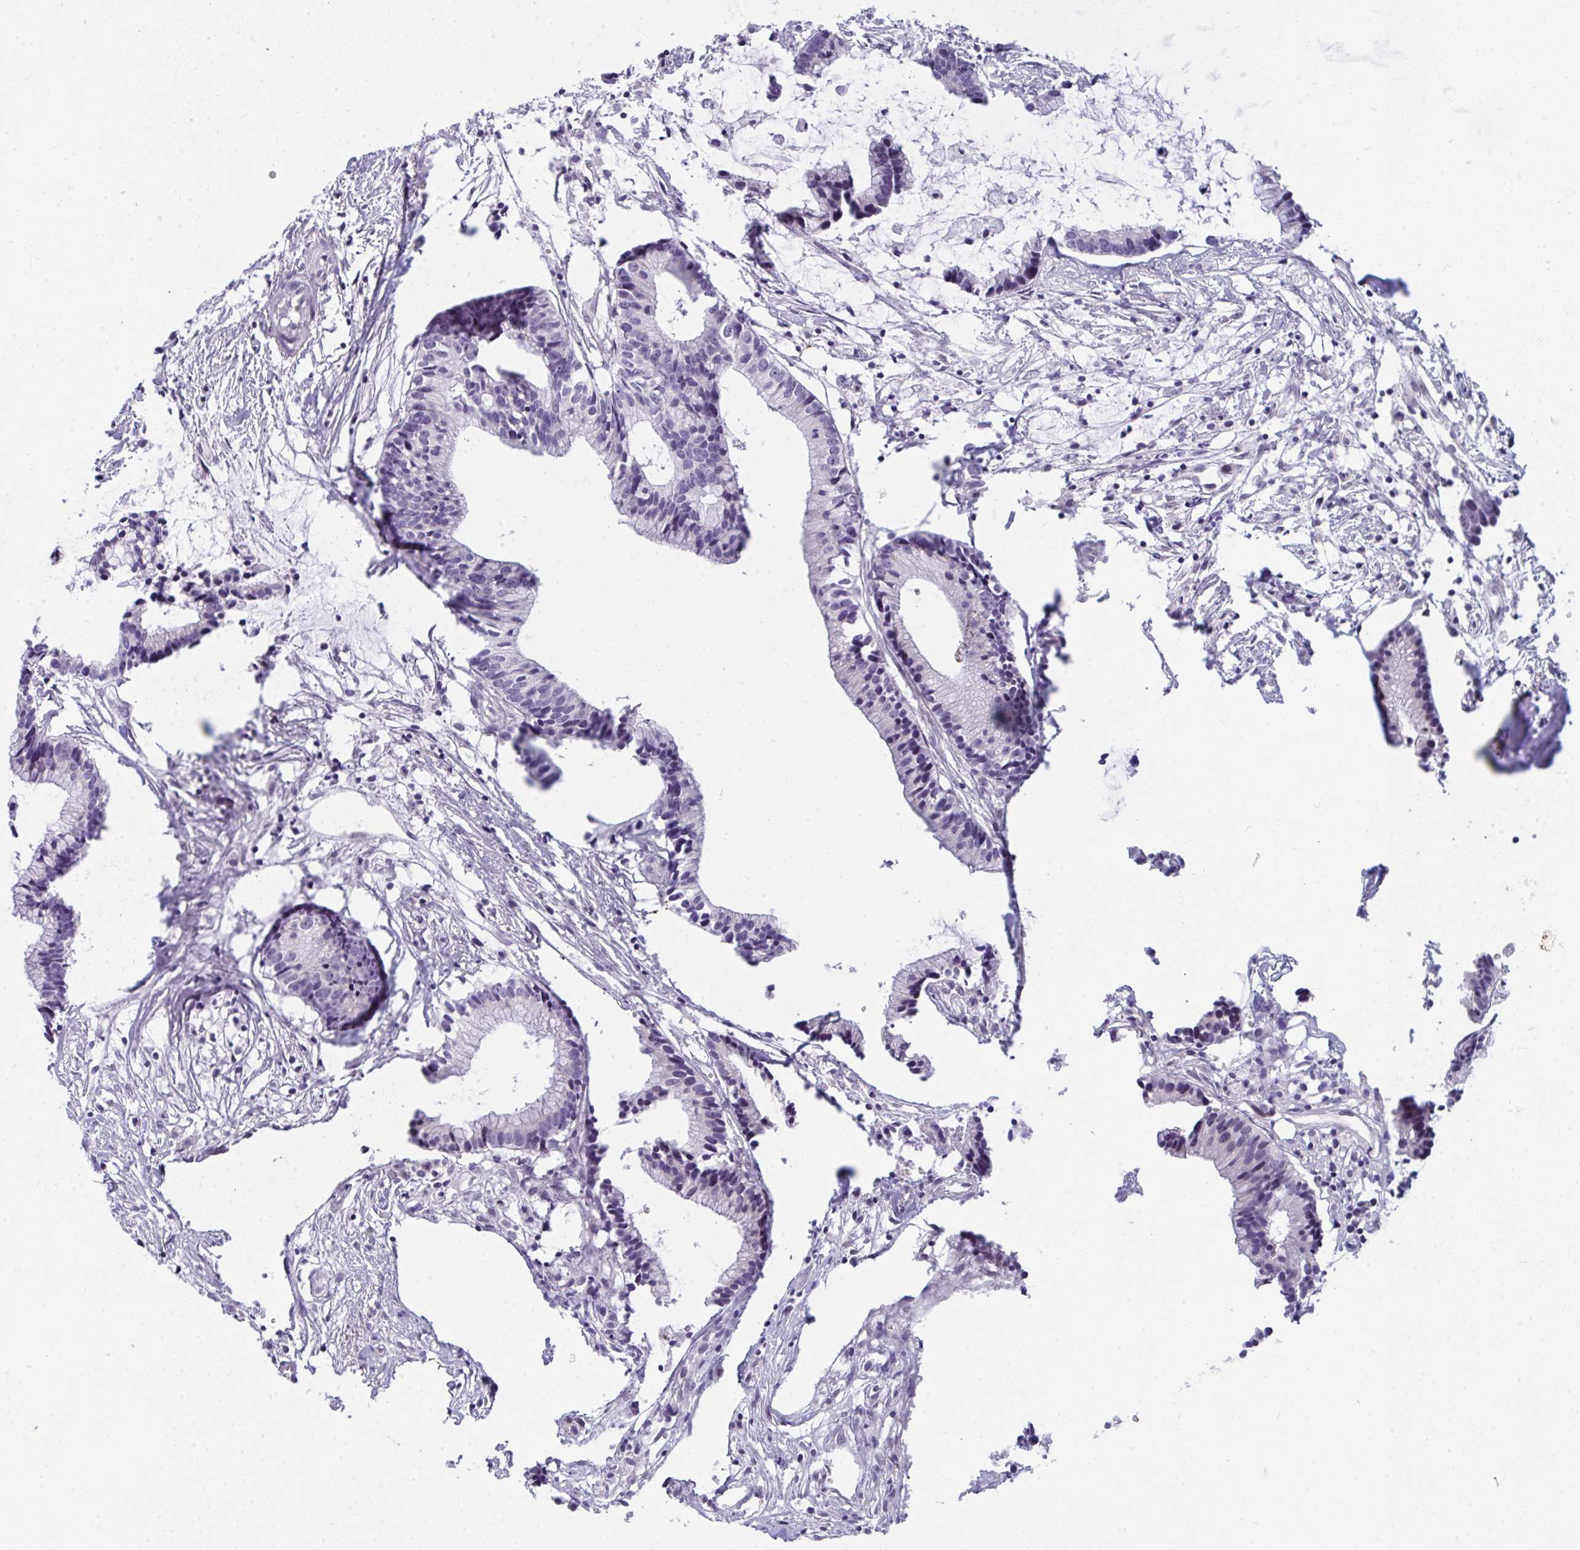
{"staining": {"intensity": "negative", "quantity": "none", "location": "none"}, "tissue": "colorectal cancer", "cell_type": "Tumor cells", "image_type": "cancer", "snomed": [{"axis": "morphology", "description": "Adenocarcinoma, NOS"}, {"axis": "topography", "description": "Colon"}], "caption": "This is an IHC image of human colorectal cancer. There is no positivity in tumor cells.", "gene": "CDK13", "patient": {"sex": "female", "age": 78}}